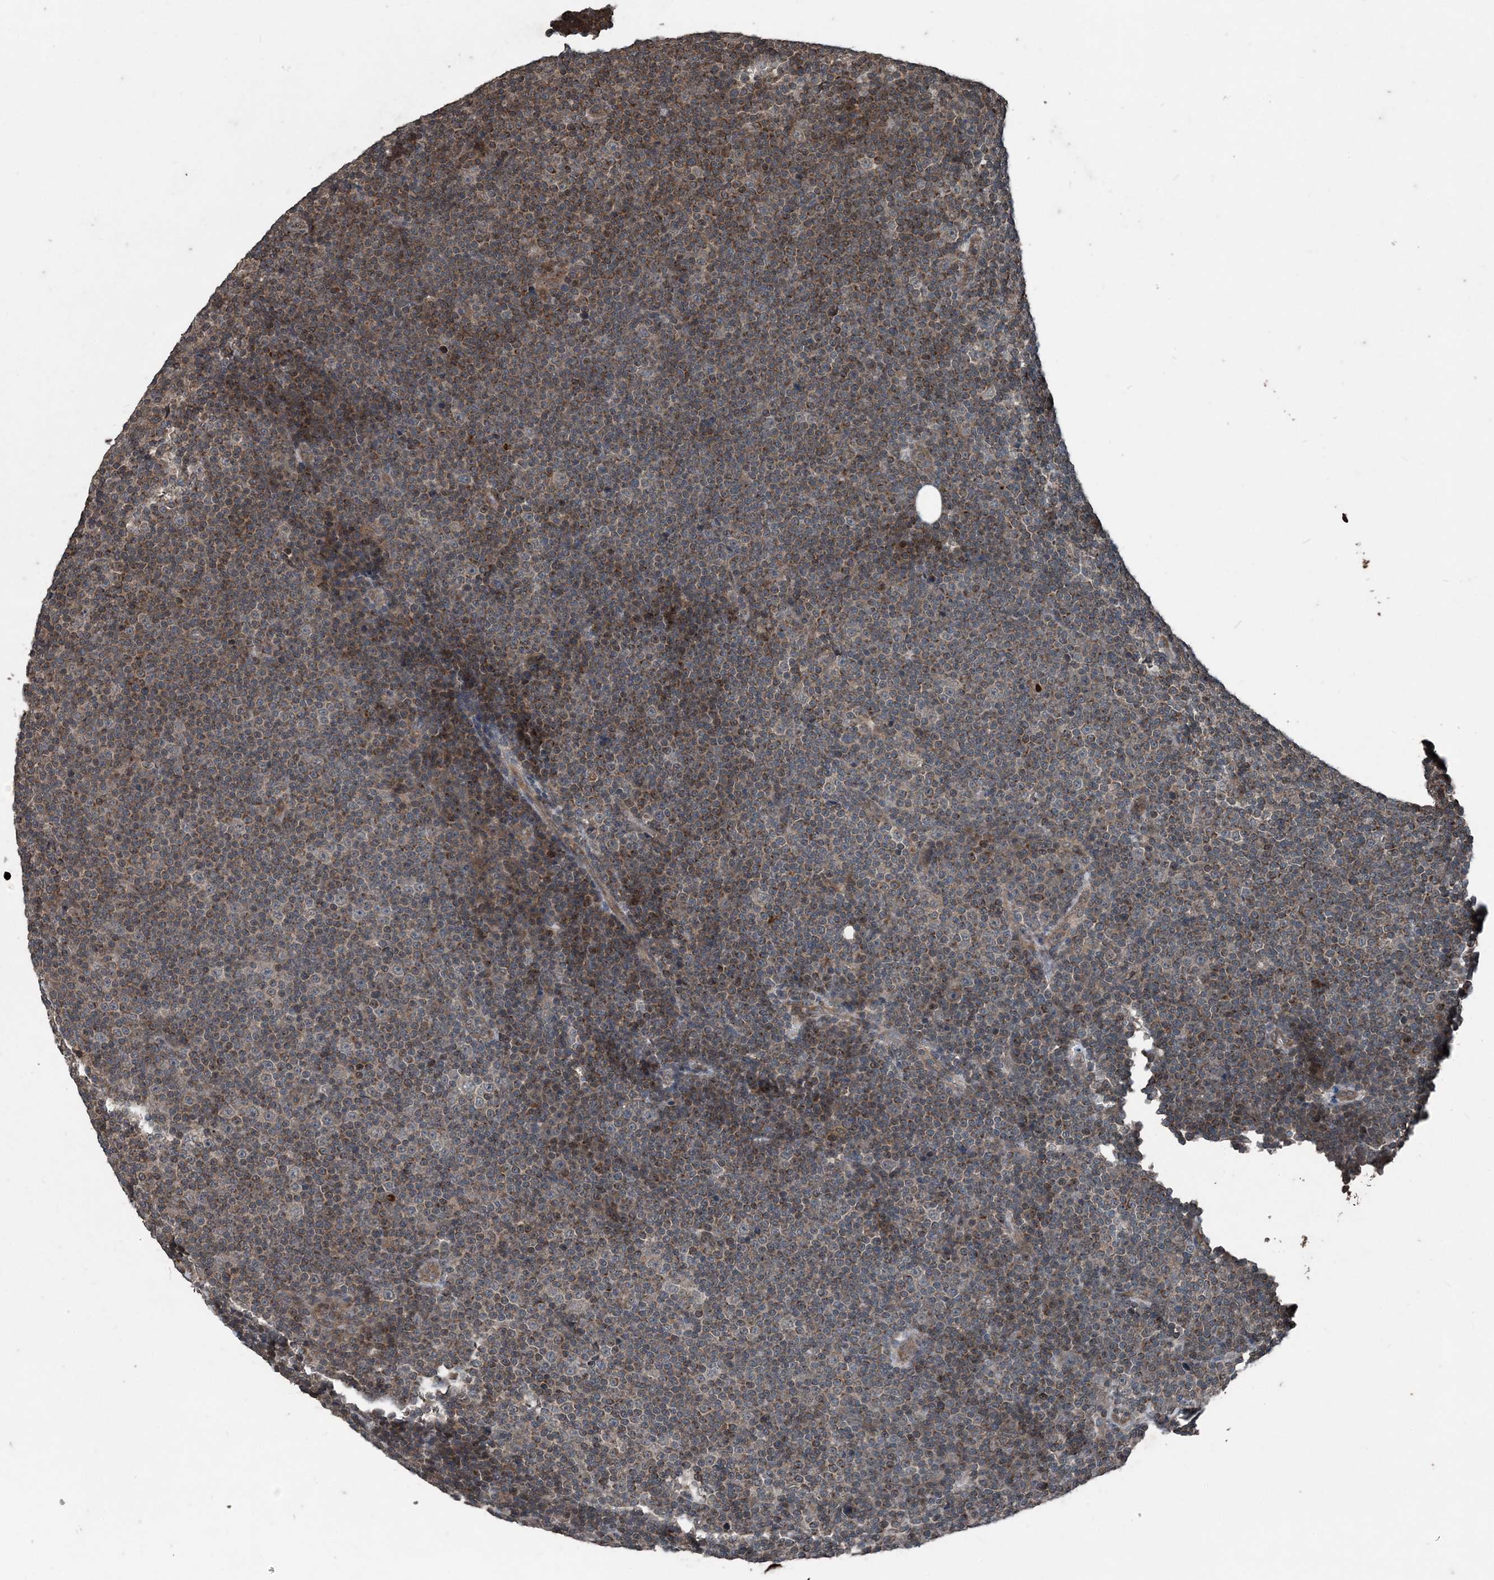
{"staining": {"intensity": "moderate", "quantity": "<25%", "location": "cytoplasmic/membranous"}, "tissue": "lymphoma", "cell_type": "Tumor cells", "image_type": "cancer", "snomed": [{"axis": "morphology", "description": "Malignant lymphoma, non-Hodgkin's type, Low grade"}, {"axis": "topography", "description": "Lymph node"}], "caption": "An immunohistochemistry photomicrograph of neoplastic tissue is shown. Protein staining in brown highlights moderate cytoplasmic/membranous positivity in lymphoma within tumor cells.", "gene": "CFL1", "patient": {"sex": "female", "age": 67}}